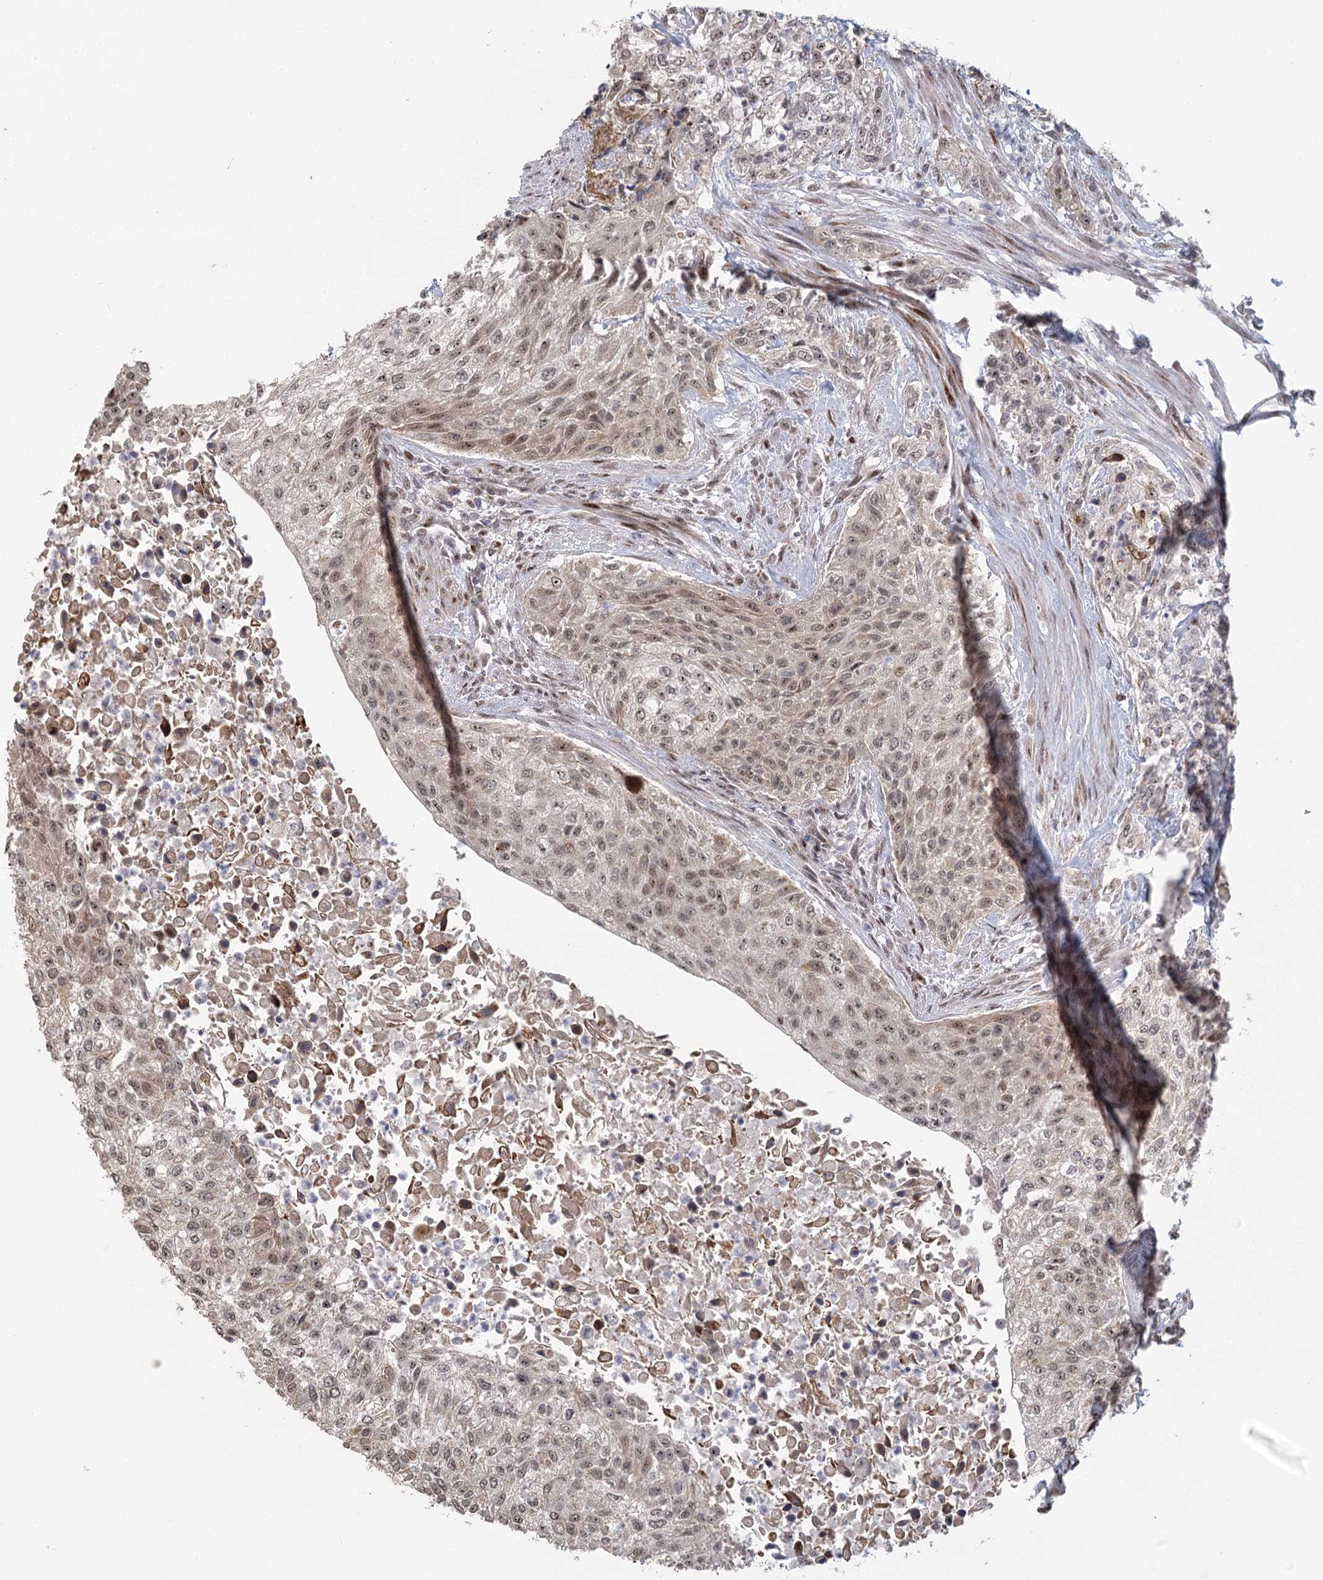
{"staining": {"intensity": "weak", "quantity": ">75%", "location": "nuclear"}, "tissue": "urothelial cancer", "cell_type": "Tumor cells", "image_type": "cancer", "snomed": [{"axis": "morphology", "description": "Normal tissue, NOS"}, {"axis": "morphology", "description": "Urothelial carcinoma, NOS"}, {"axis": "topography", "description": "Urinary bladder"}, {"axis": "topography", "description": "Peripheral nerve tissue"}], "caption": "Protein analysis of transitional cell carcinoma tissue demonstrates weak nuclear positivity in about >75% of tumor cells. (DAB IHC with brightfield microscopy, high magnification).", "gene": "PARM1", "patient": {"sex": "male", "age": 35}}